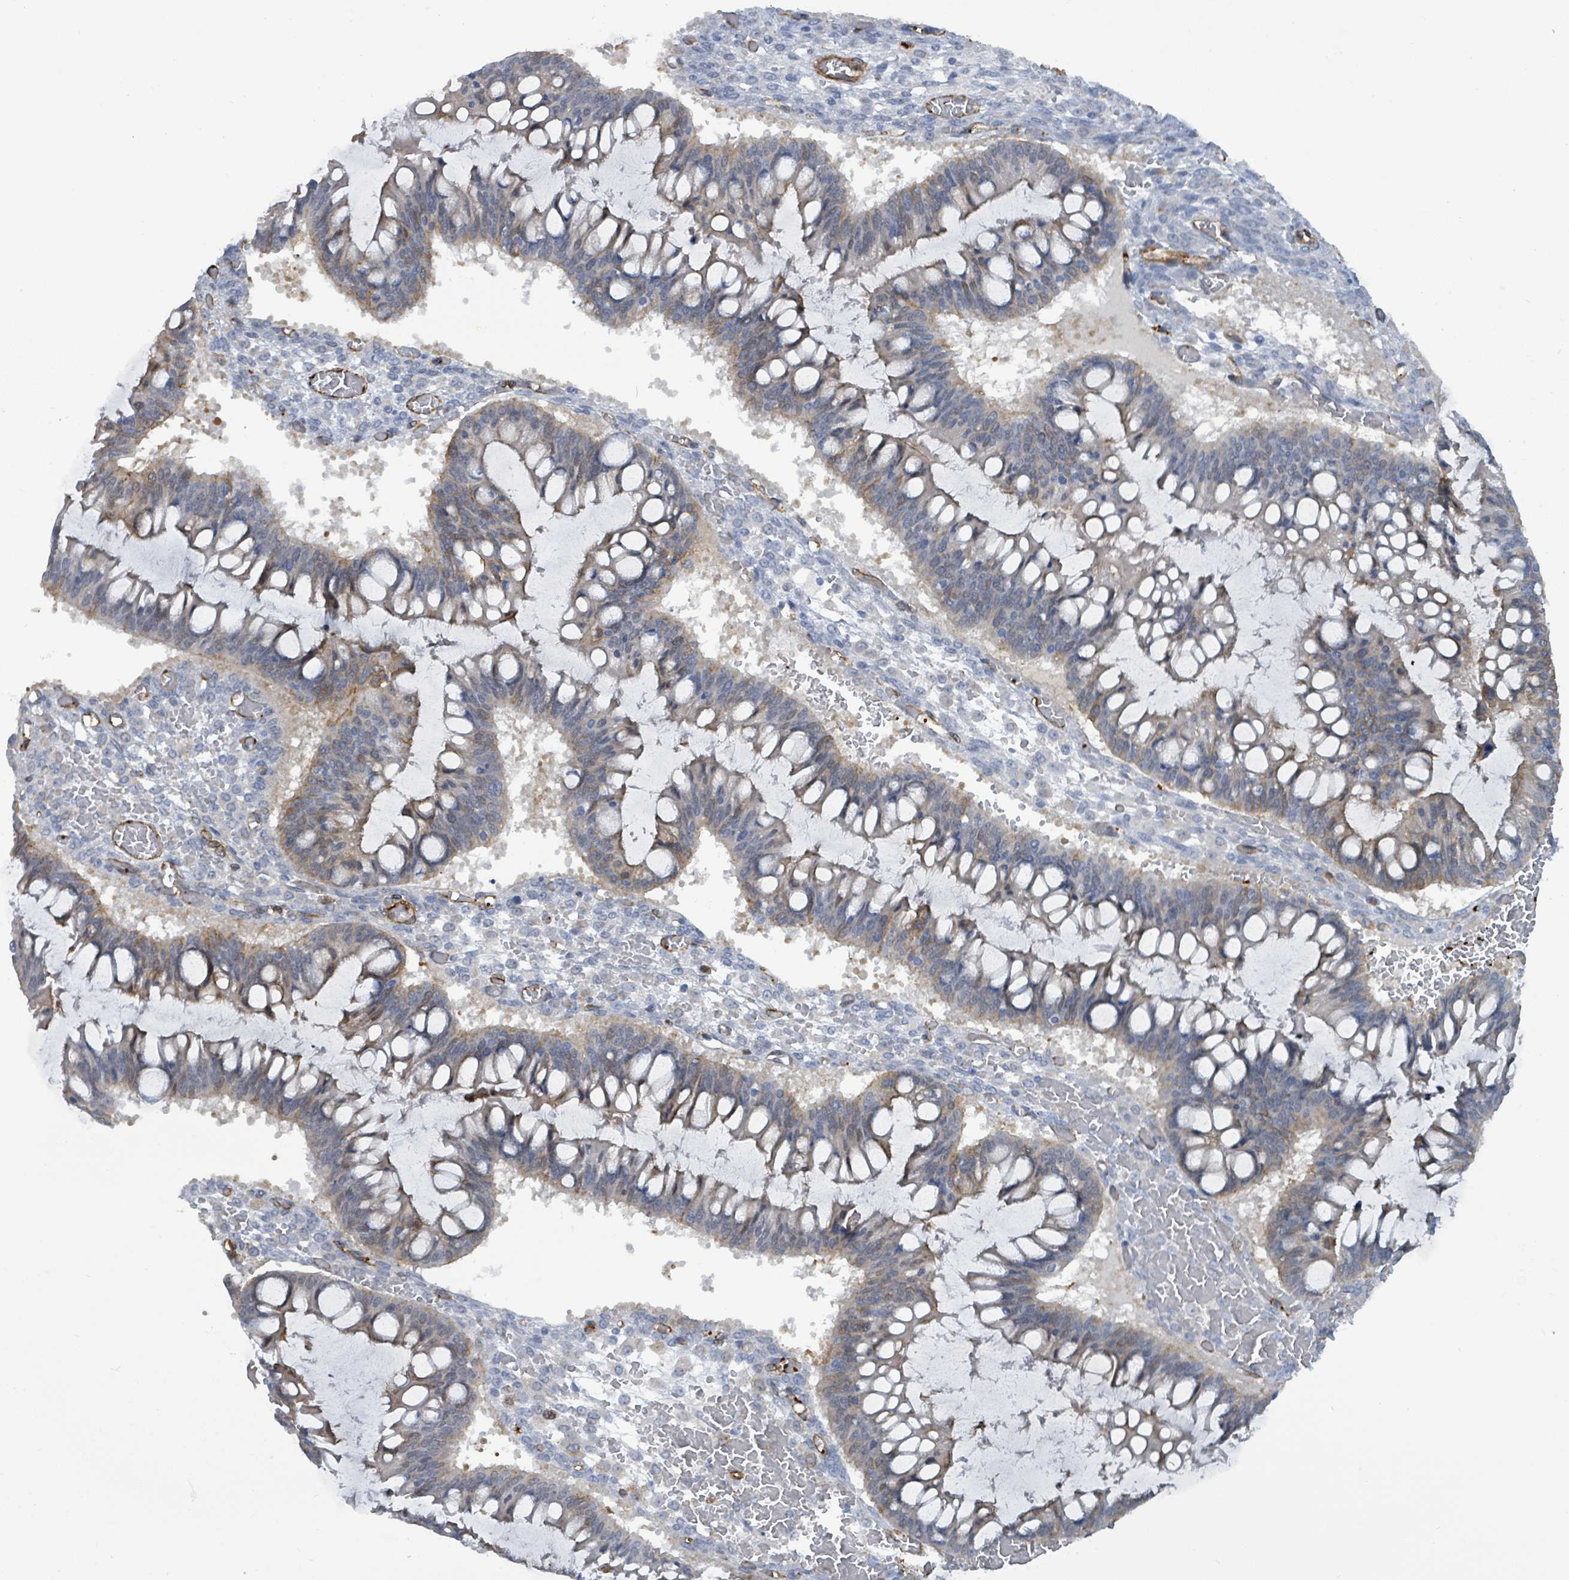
{"staining": {"intensity": "weak", "quantity": "25%-75%", "location": "cytoplasmic/membranous"}, "tissue": "ovarian cancer", "cell_type": "Tumor cells", "image_type": "cancer", "snomed": [{"axis": "morphology", "description": "Cystadenocarcinoma, mucinous, NOS"}, {"axis": "topography", "description": "Ovary"}], "caption": "IHC (DAB (3,3'-diaminobenzidine)) staining of ovarian cancer exhibits weak cytoplasmic/membranous protein expression in approximately 25%-75% of tumor cells. (IHC, brightfield microscopy, high magnification).", "gene": "PRKRIP1", "patient": {"sex": "female", "age": 73}}